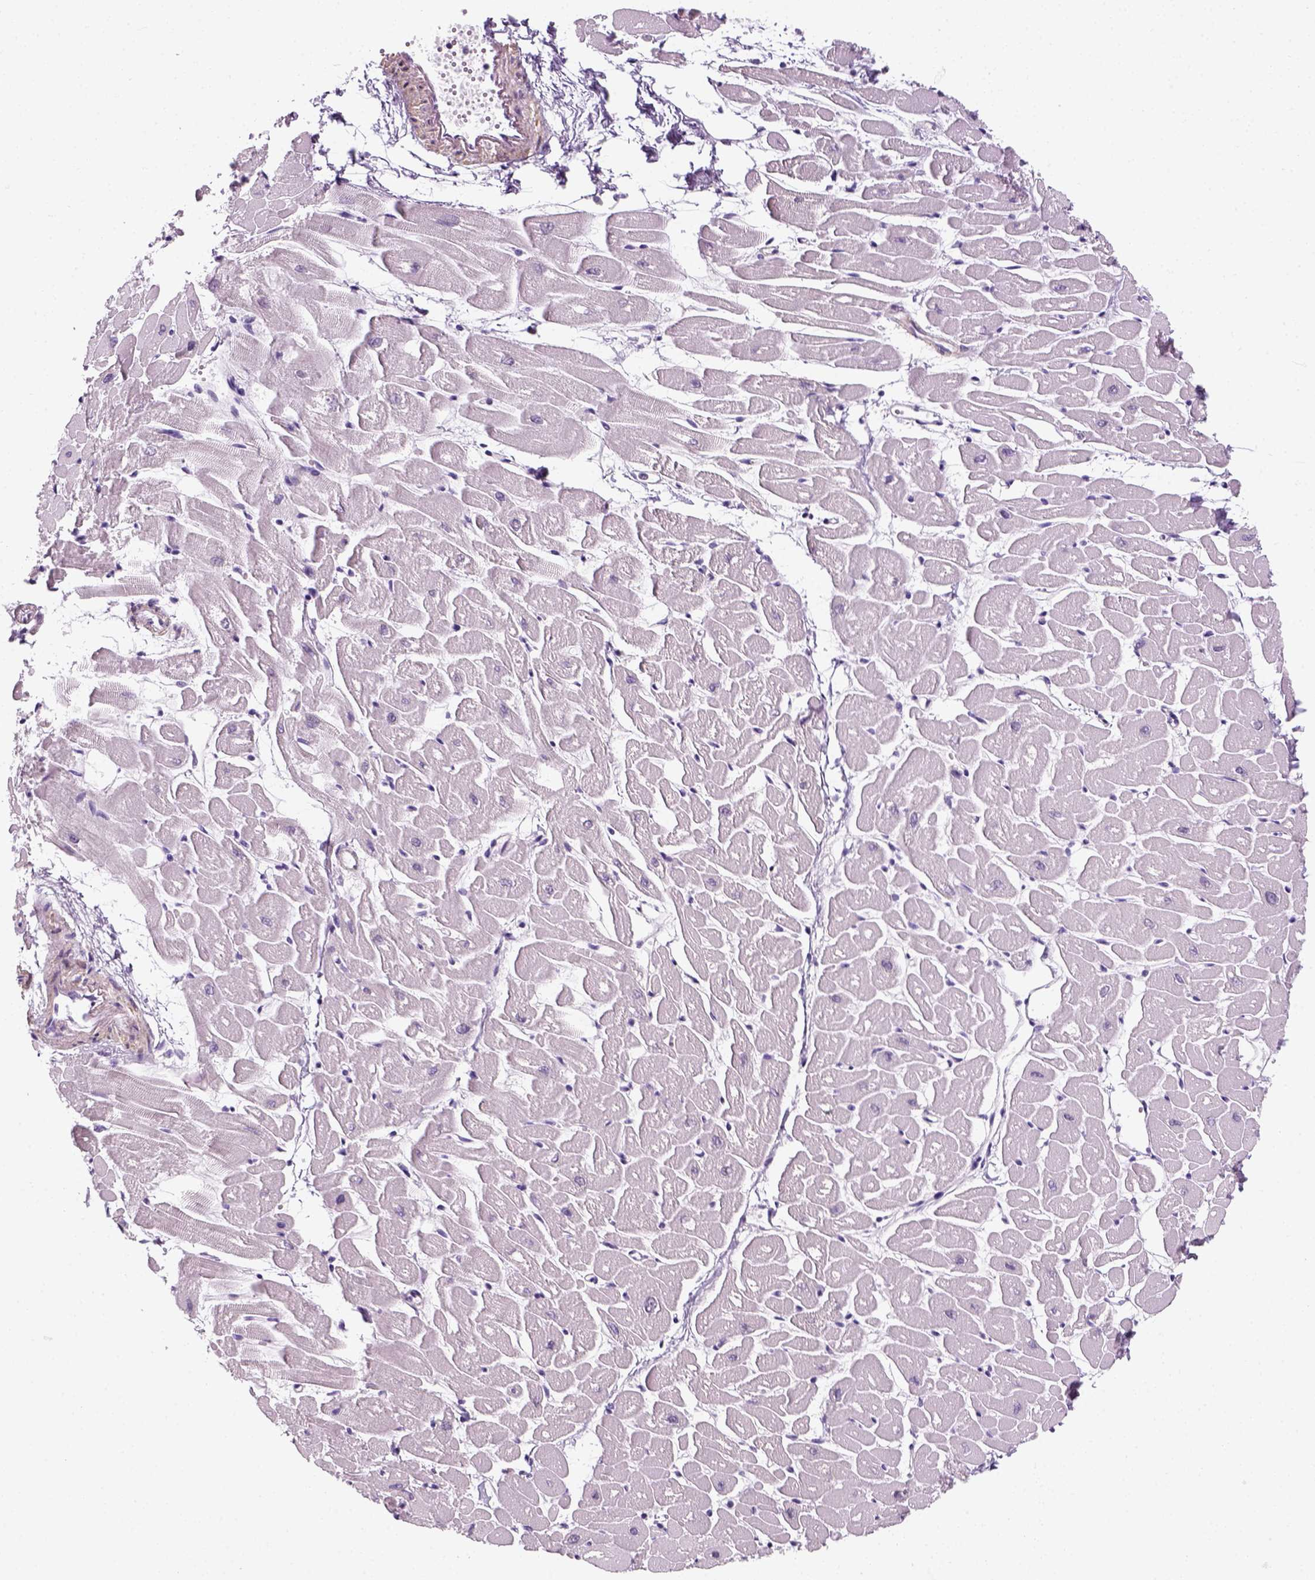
{"staining": {"intensity": "weak", "quantity": "25%-75%", "location": "nuclear"}, "tissue": "heart muscle", "cell_type": "Cardiomyocytes", "image_type": "normal", "snomed": [{"axis": "morphology", "description": "Normal tissue, NOS"}, {"axis": "topography", "description": "Heart"}], "caption": "DAB (3,3'-diaminobenzidine) immunohistochemical staining of unremarkable human heart muscle displays weak nuclear protein positivity in approximately 25%-75% of cardiomyocytes. Ihc stains the protein in brown and the nuclei are stained blue.", "gene": "ZNF865", "patient": {"sex": "male", "age": 57}}